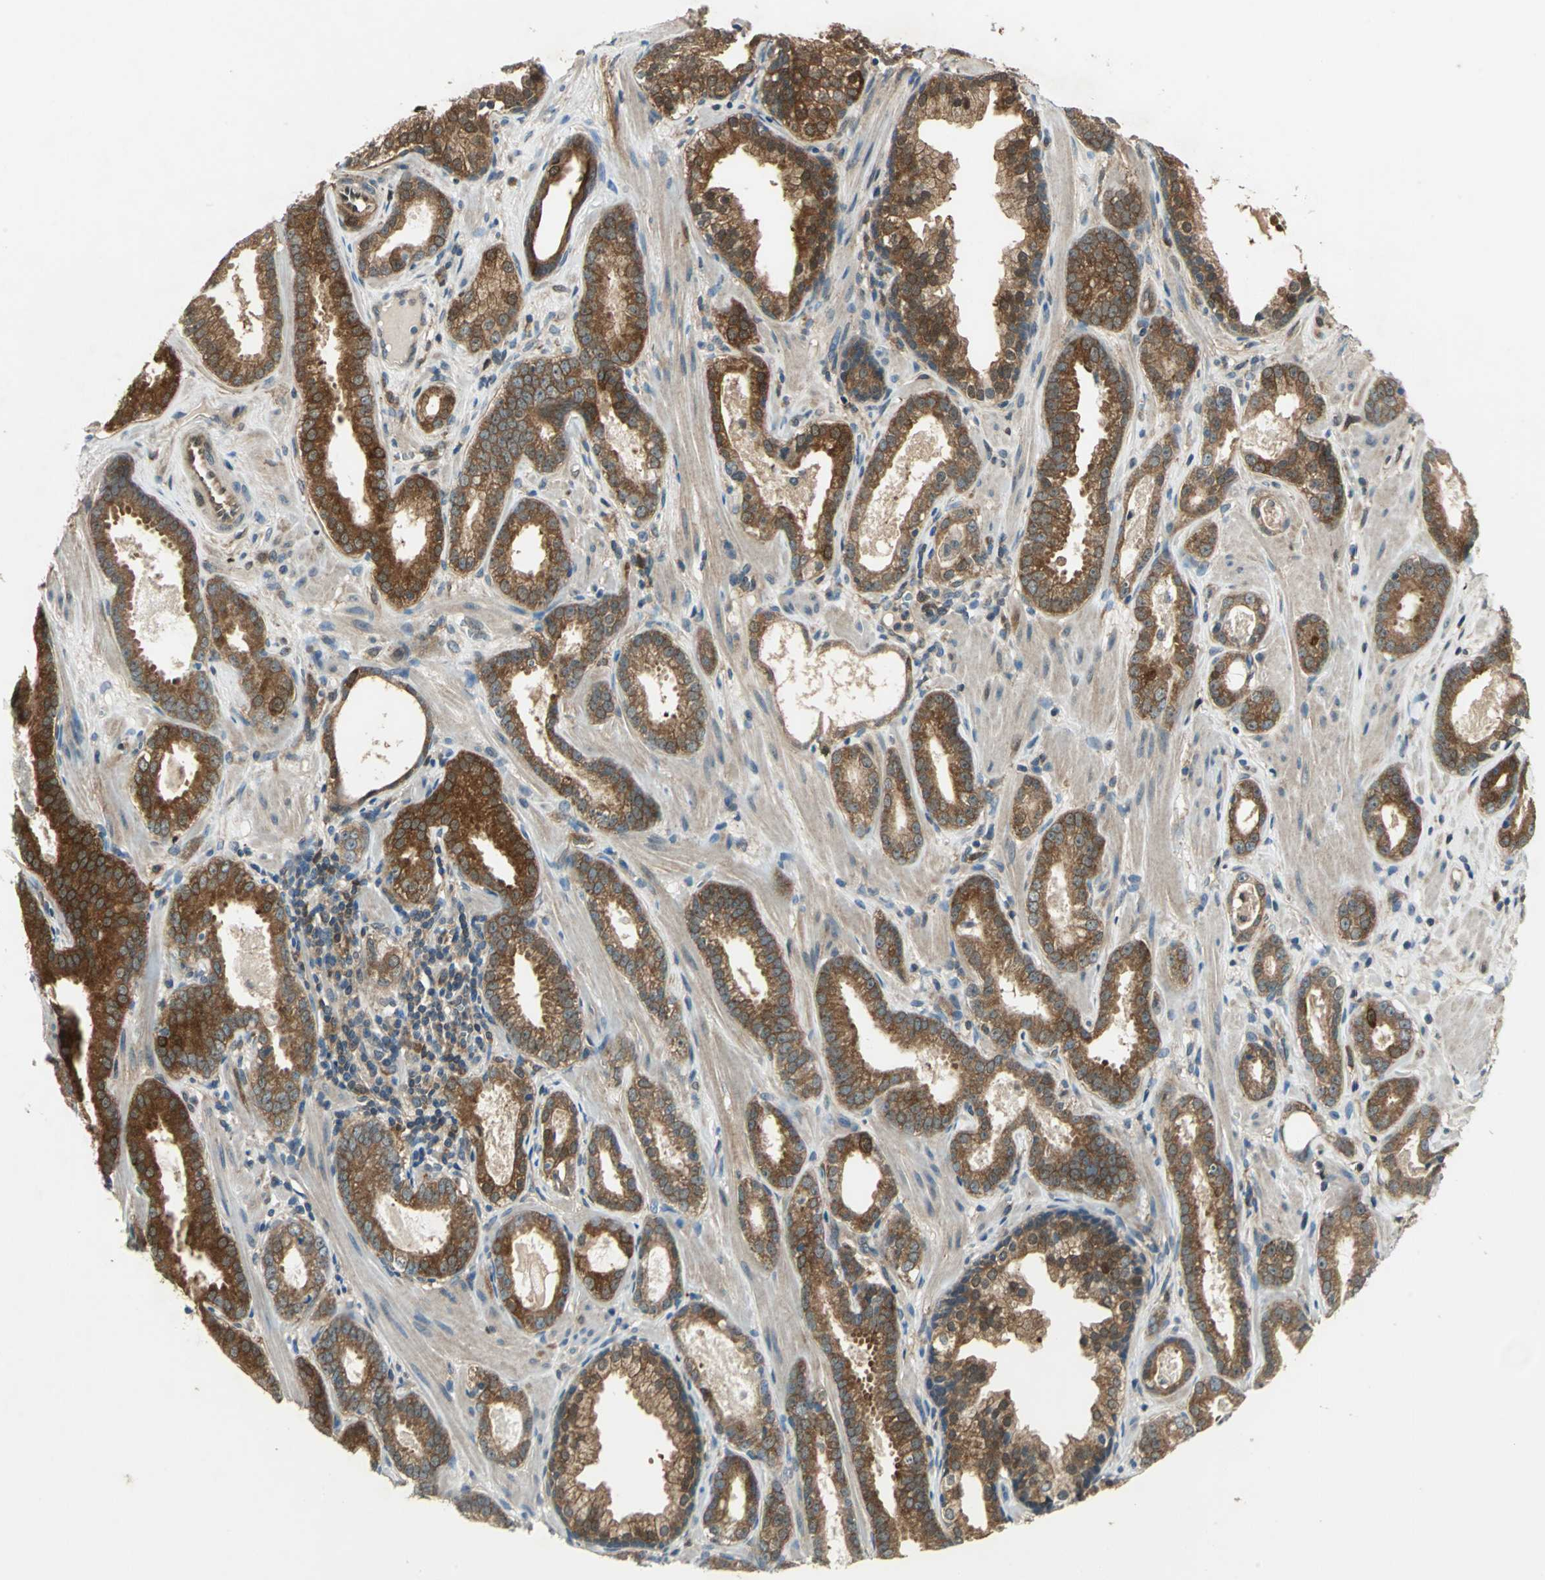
{"staining": {"intensity": "moderate", "quantity": ">75%", "location": "cytoplasmic/membranous"}, "tissue": "prostate cancer", "cell_type": "Tumor cells", "image_type": "cancer", "snomed": [{"axis": "morphology", "description": "Adenocarcinoma, Low grade"}, {"axis": "topography", "description": "Prostate"}], "caption": "Moderate cytoplasmic/membranous protein expression is appreciated in about >75% of tumor cells in prostate adenocarcinoma (low-grade).", "gene": "RRM2B", "patient": {"sex": "male", "age": 57}}